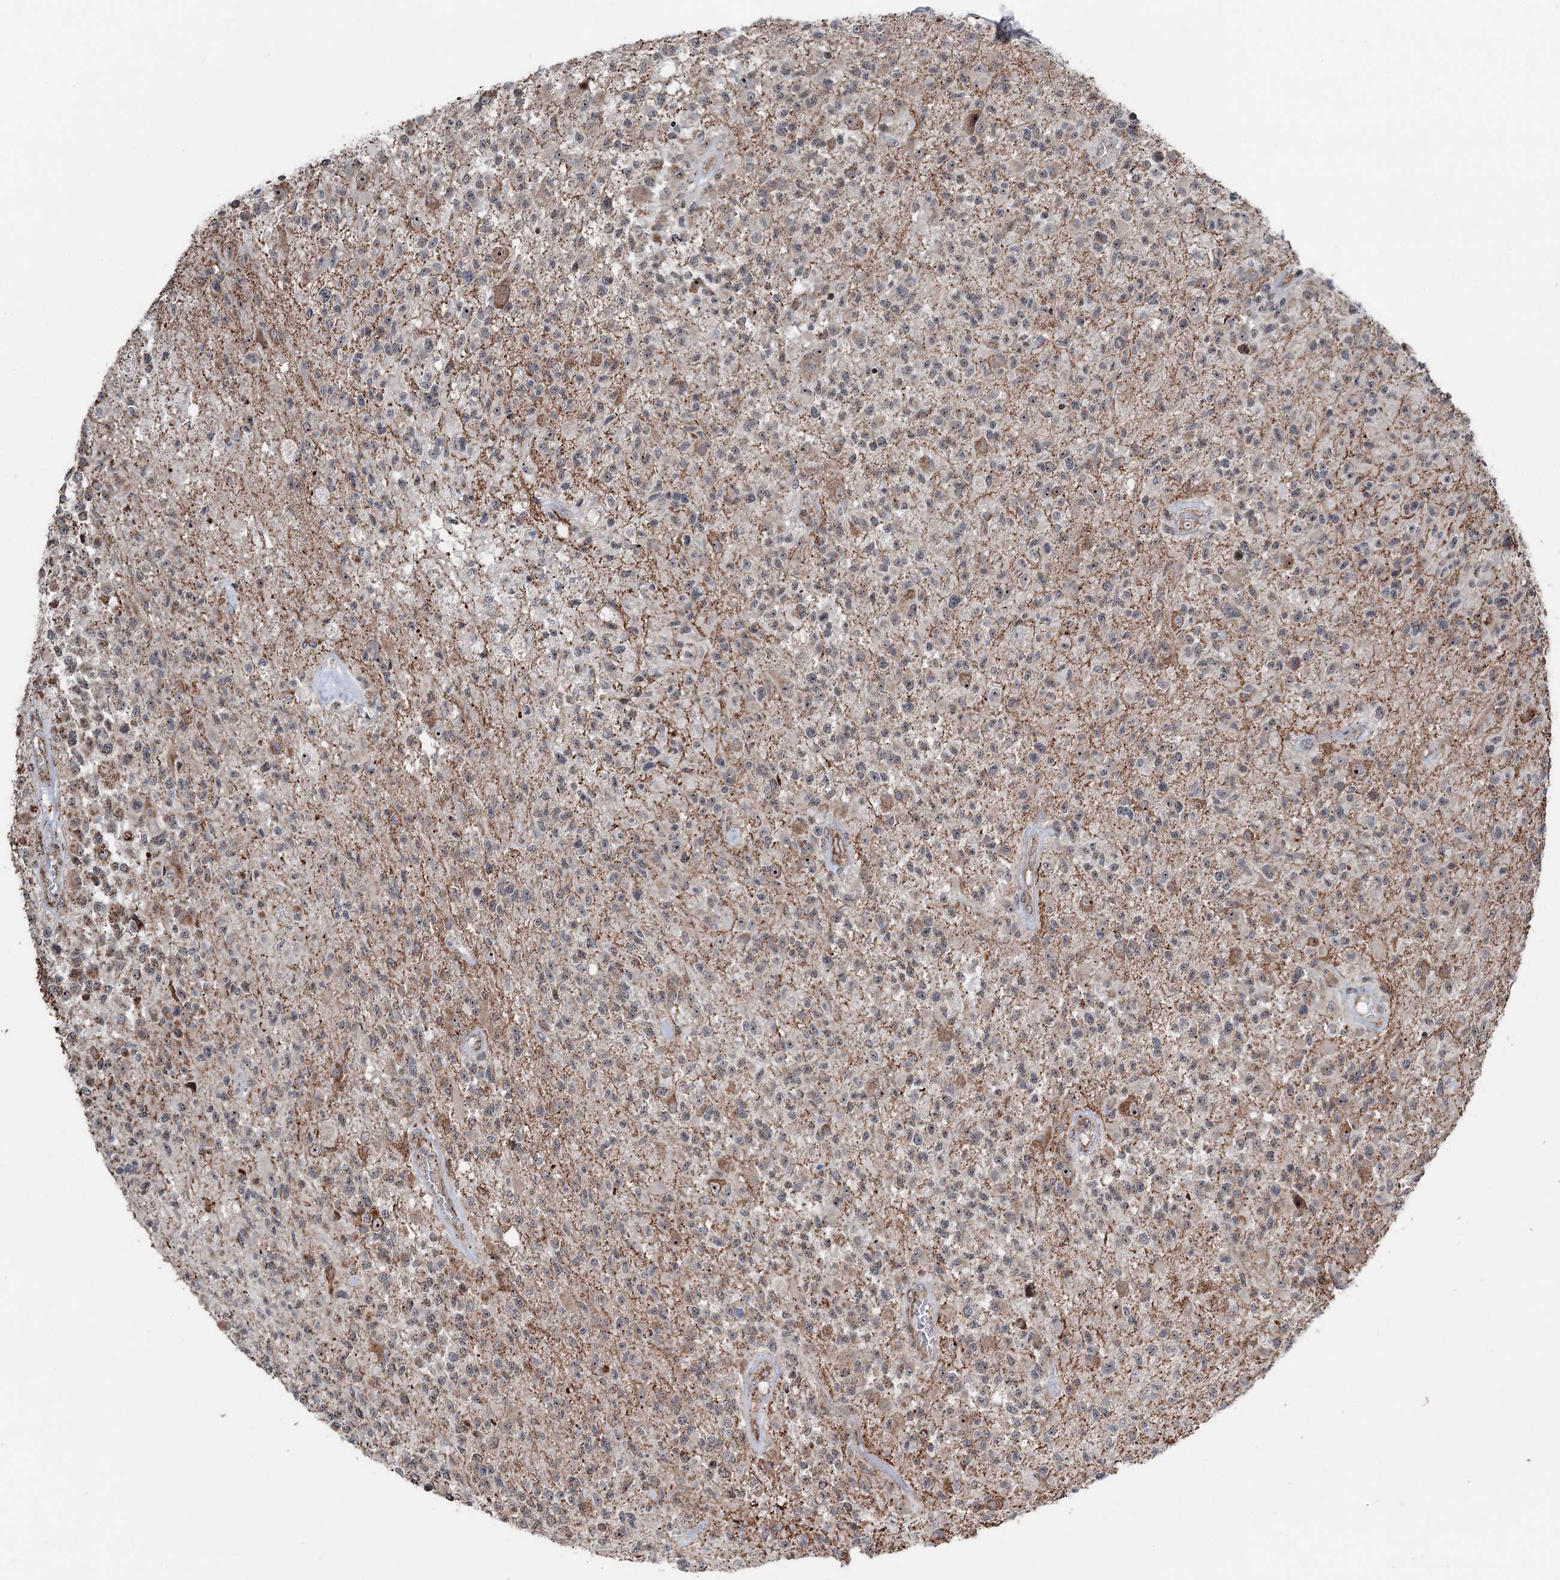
{"staining": {"intensity": "negative", "quantity": "none", "location": "none"}, "tissue": "glioma", "cell_type": "Tumor cells", "image_type": "cancer", "snomed": [{"axis": "morphology", "description": "Glioma, malignant, High grade"}, {"axis": "morphology", "description": "Glioblastoma, NOS"}, {"axis": "topography", "description": "Brain"}], "caption": "Glioma was stained to show a protein in brown. There is no significant expression in tumor cells. (Brightfield microscopy of DAB immunohistochemistry at high magnification).", "gene": "STEEP1", "patient": {"sex": "male", "age": 60}}